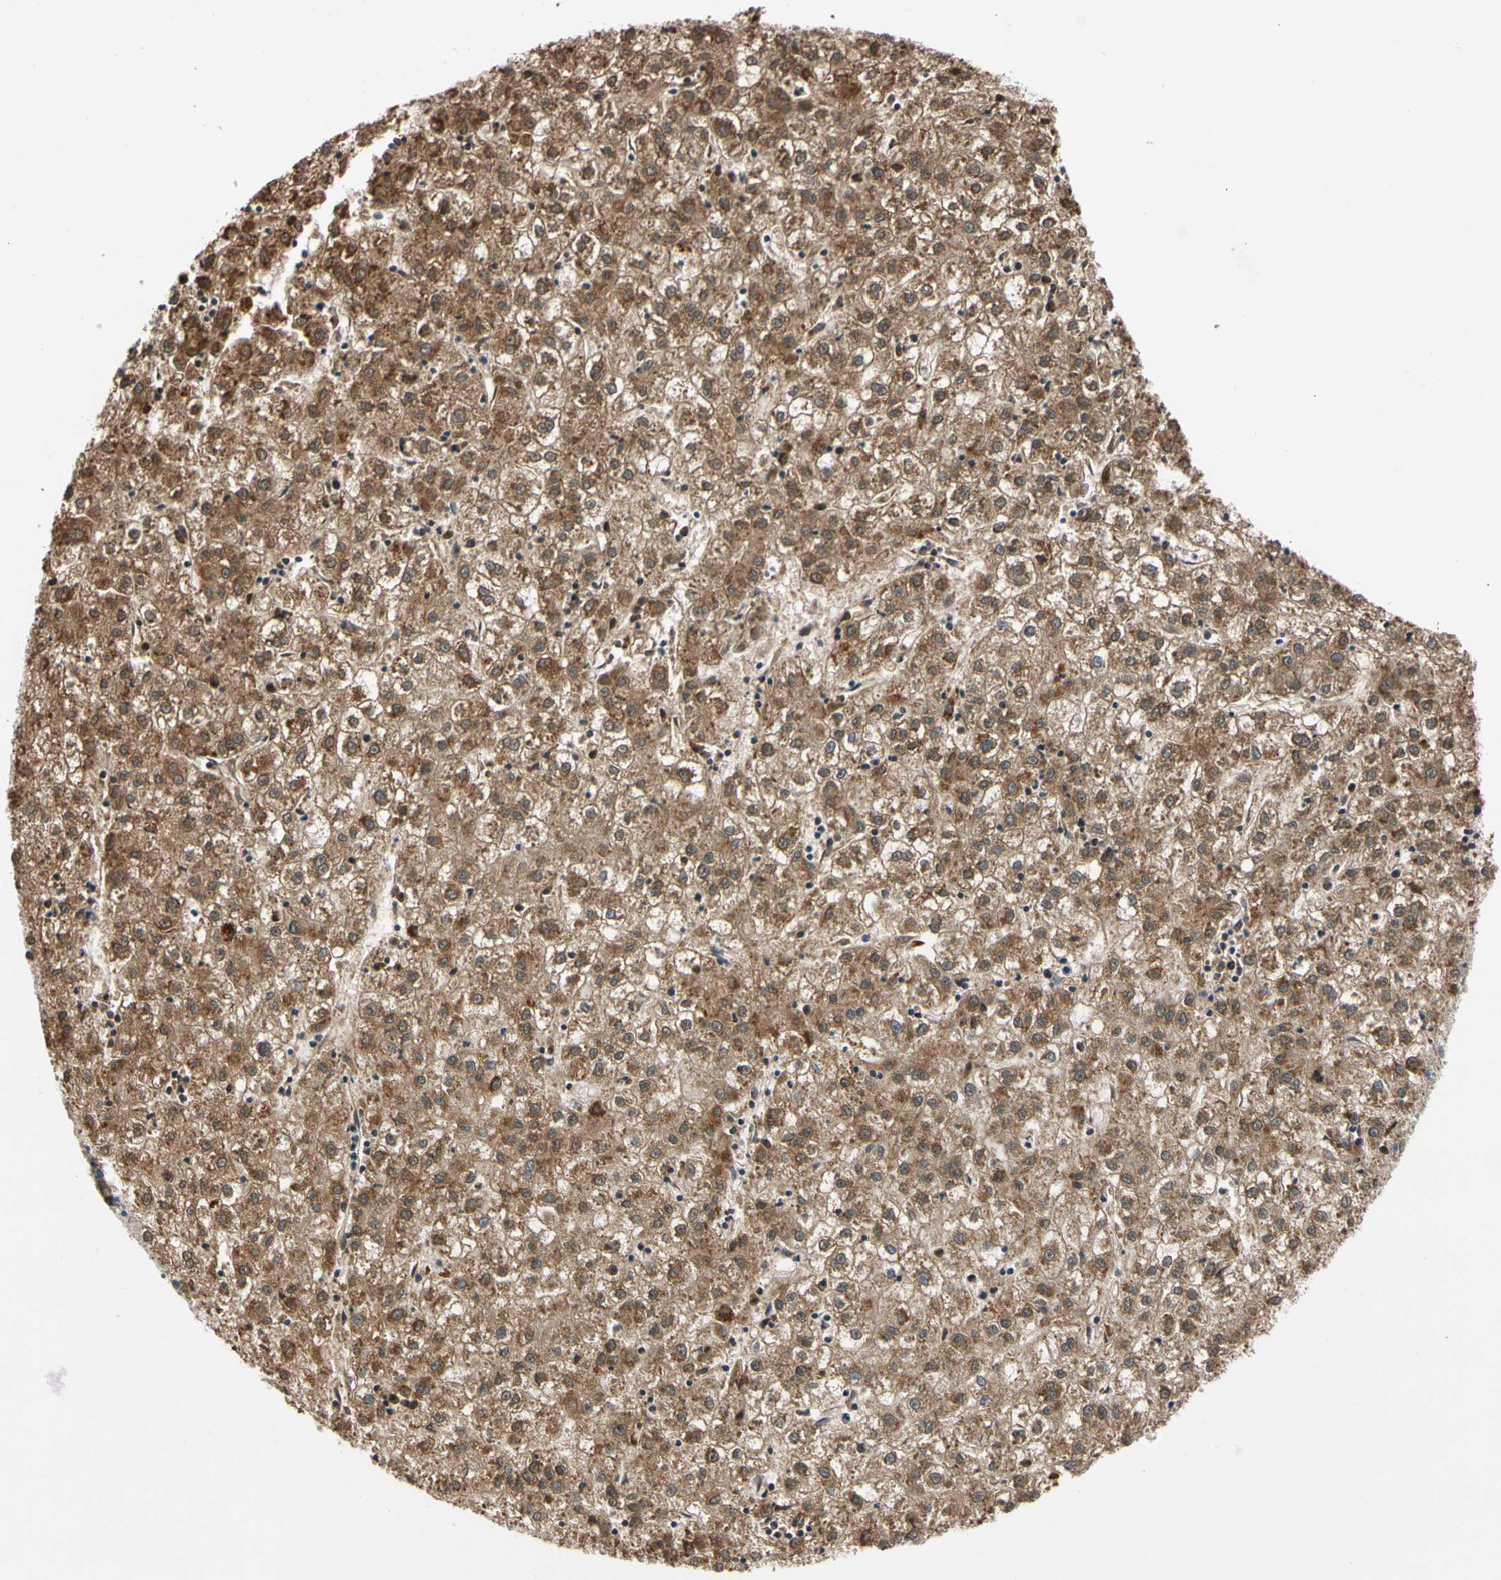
{"staining": {"intensity": "moderate", "quantity": ">75%", "location": "cytoplasmic/membranous"}, "tissue": "liver cancer", "cell_type": "Tumor cells", "image_type": "cancer", "snomed": [{"axis": "morphology", "description": "Carcinoma, Hepatocellular, NOS"}, {"axis": "topography", "description": "Liver"}], "caption": "Liver hepatocellular carcinoma was stained to show a protein in brown. There is medium levels of moderate cytoplasmic/membranous positivity in approximately >75% of tumor cells.", "gene": "KHDC4", "patient": {"sex": "male", "age": 72}}